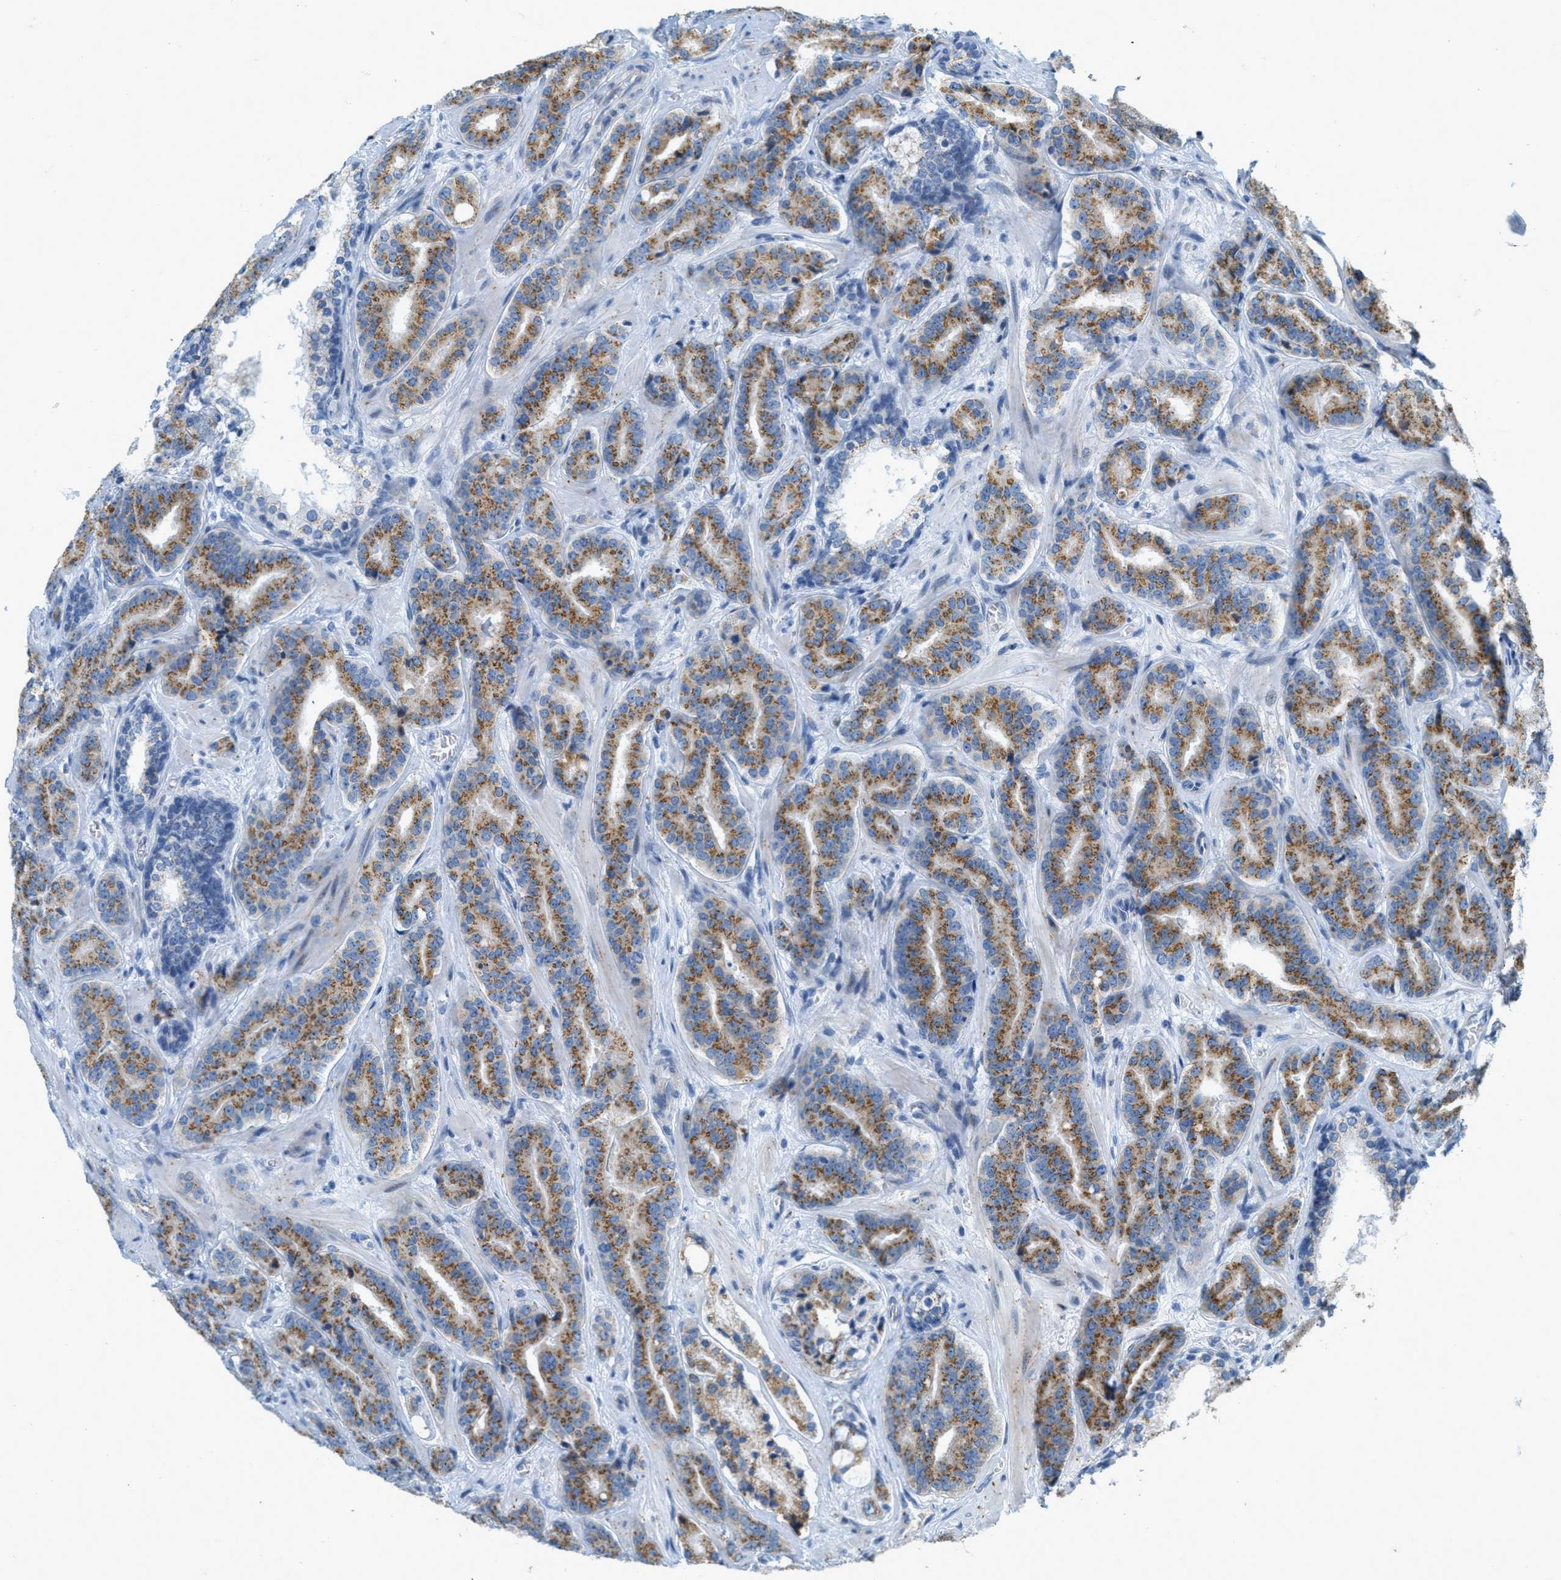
{"staining": {"intensity": "moderate", "quantity": "25%-75%", "location": "cytoplasmic/membranous"}, "tissue": "prostate cancer", "cell_type": "Tumor cells", "image_type": "cancer", "snomed": [{"axis": "morphology", "description": "Adenocarcinoma, High grade"}, {"axis": "topography", "description": "Prostate"}], "caption": "Moderate cytoplasmic/membranous positivity for a protein is appreciated in approximately 25%-75% of tumor cells of prostate cancer using IHC.", "gene": "ZFPL1", "patient": {"sex": "male", "age": 60}}